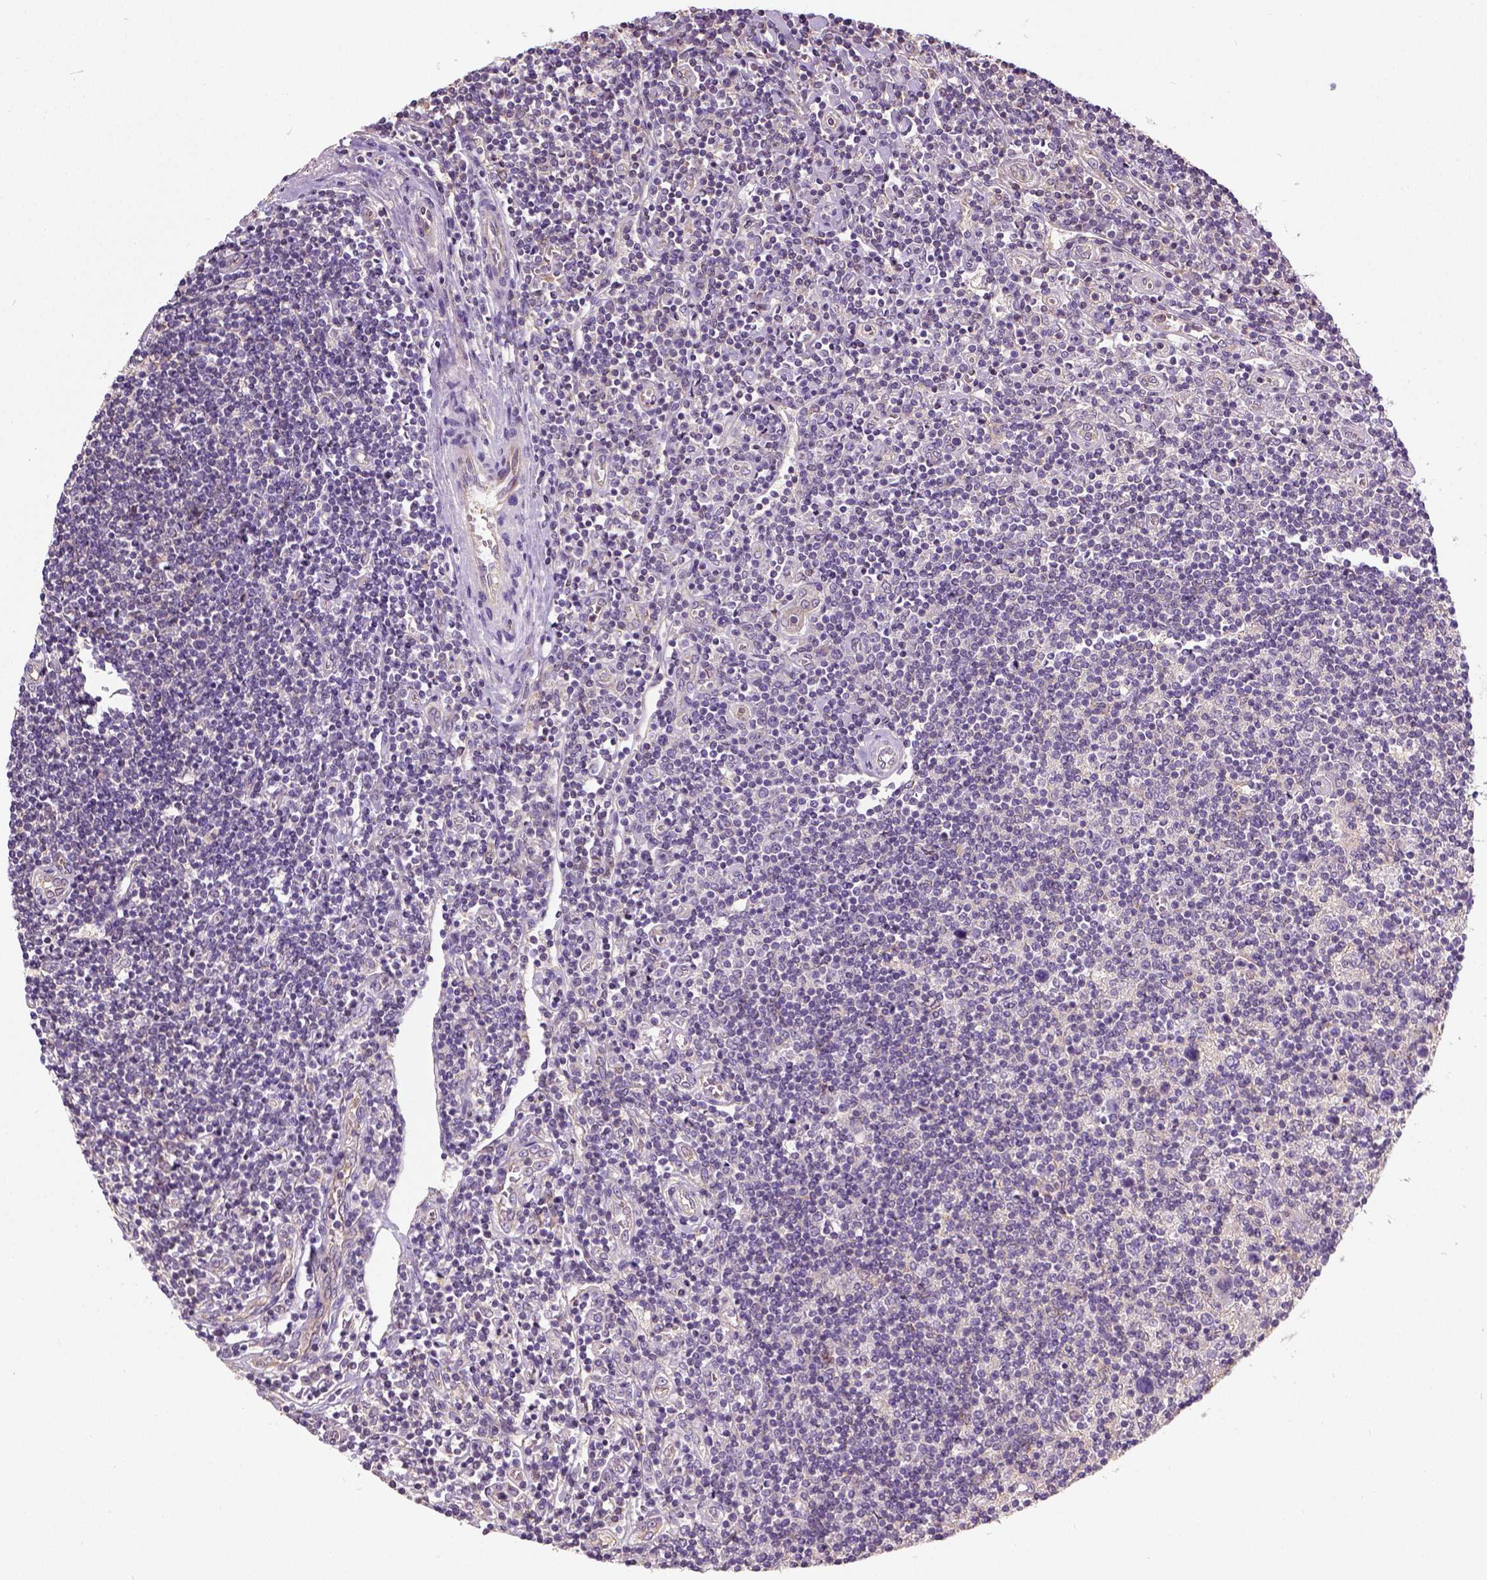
{"staining": {"intensity": "weak", "quantity": "25%-75%", "location": "cytoplasmic/membranous"}, "tissue": "lymphoma", "cell_type": "Tumor cells", "image_type": "cancer", "snomed": [{"axis": "morphology", "description": "Hodgkin's disease, NOS"}, {"axis": "topography", "description": "Lymph node"}], "caption": "Lymphoma tissue displays weak cytoplasmic/membranous staining in approximately 25%-75% of tumor cells", "gene": "CRACR2A", "patient": {"sex": "male", "age": 40}}